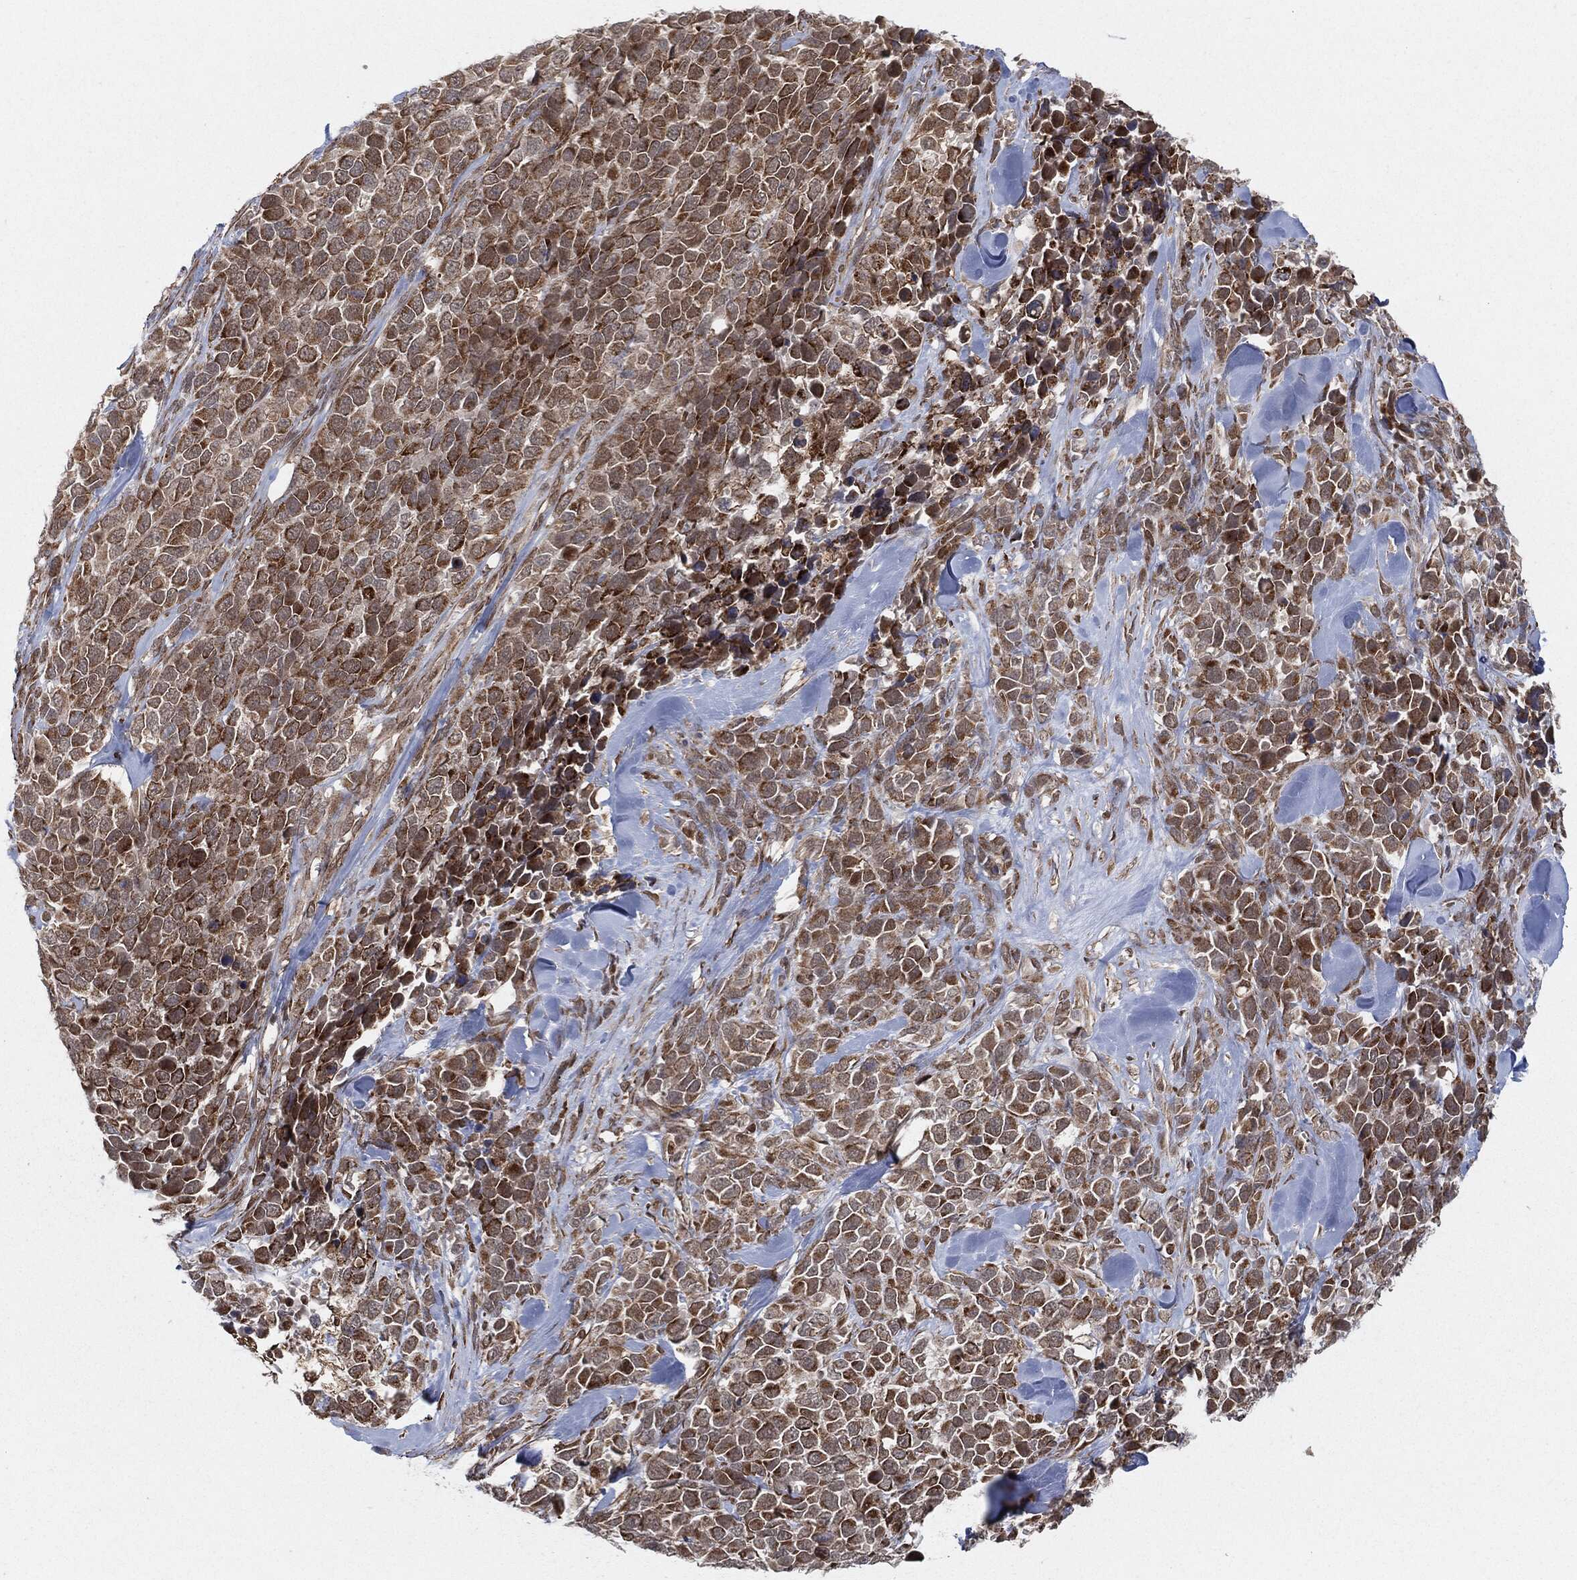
{"staining": {"intensity": "strong", "quantity": "25%-75%", "location": "cytoplasmic/membranous"}, "tissue": "melanoma", "cell_type": "Tumor cells", "image_type": "cancer", "snomed": [{"axis": "morphology", "description": "Malignant melanoma, Metastatic site"}, {"axis": "topography", "description": "Skin"}], "caption": "Malignant melanoma (metastatic site) was stained to show a protein in brown. There is high levels of strong cytoplasmic/membranous expression in approximately 25%-75% of tumor cells. The staining was performed using DAB to visualize the protein expression in brown, while the nuclei were stained in blue with hematoxylin (Magnification: 20x).", "gene": "TP53RK", "patient": {"sex": "male", "age": 84}}